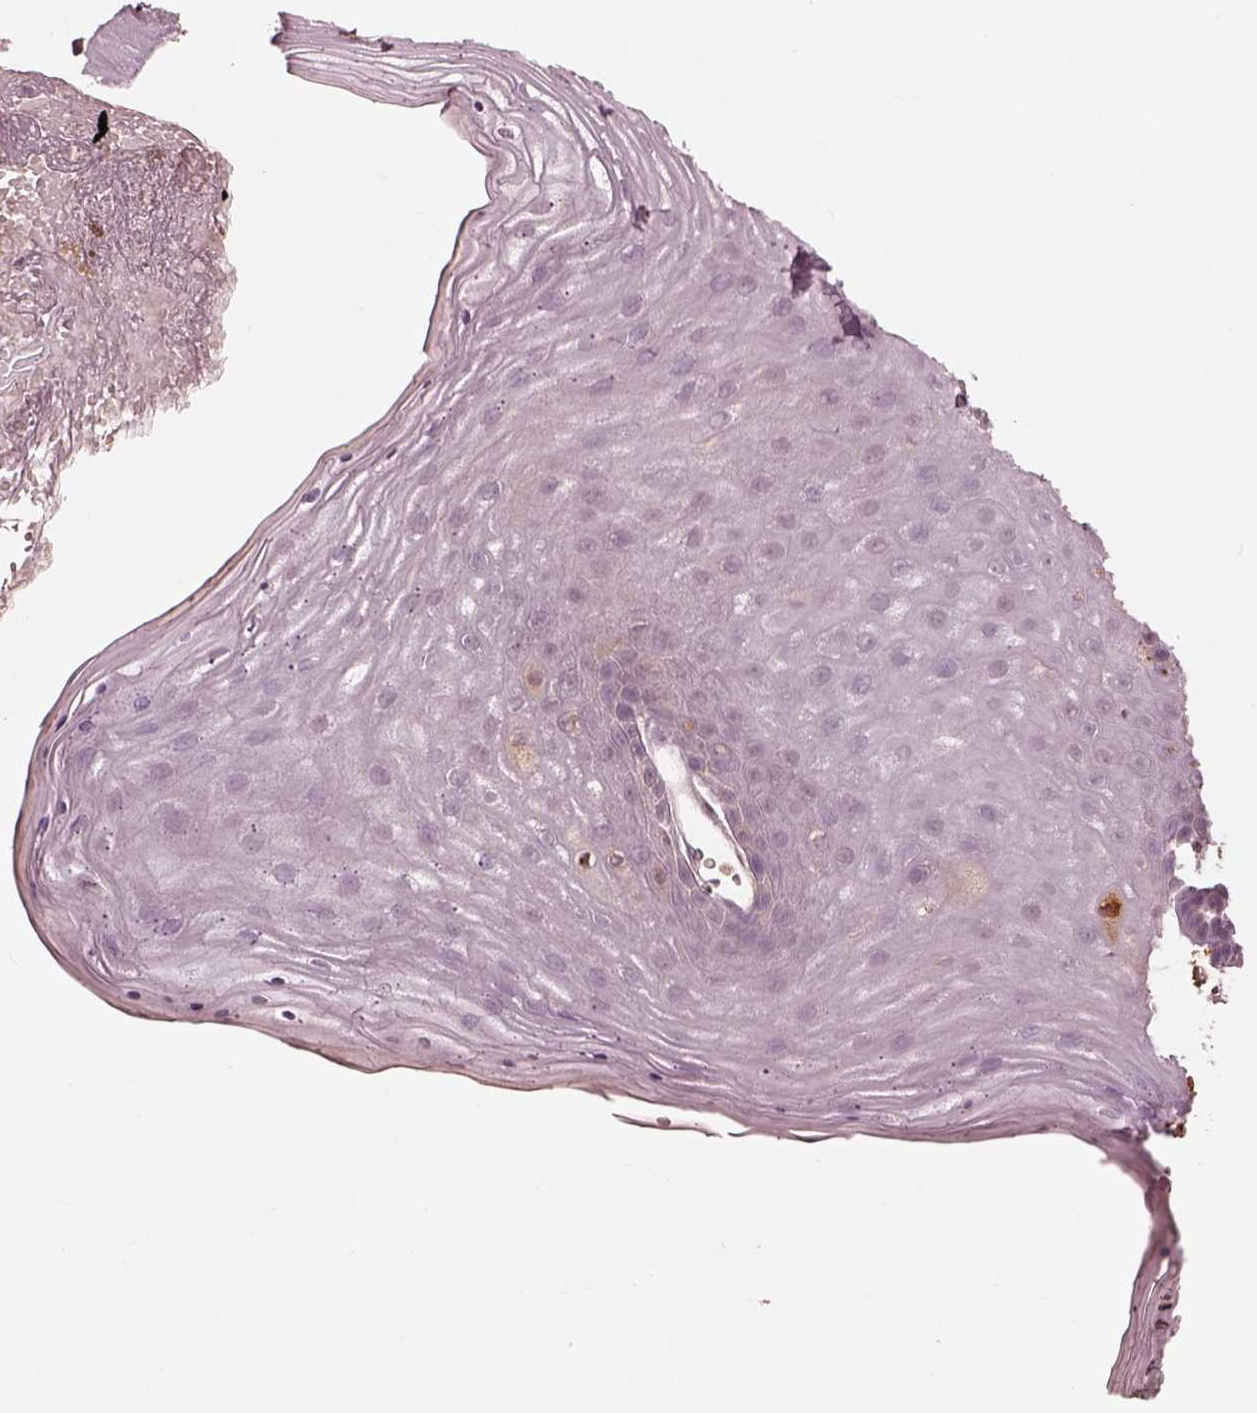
{"staining": {"intensity": "negative", "quantity": "none", "location": "none"}, "tissue": "skin", "cell_type": "Epidermal cells", "image_type": "normal", "snomed": [{"axis": "morphology", "description": "Normal tissue, NOS"}, {"axis": "topography", "description": "Anal"}], "caption": "A high-resolution photomicrograph shows immunohistochemistry (IHC) staining of normal skin, which demonstrates no significant expression in epidermal cells.", "gene": "TF", "patient": {"sex": "male", "age": 53}}